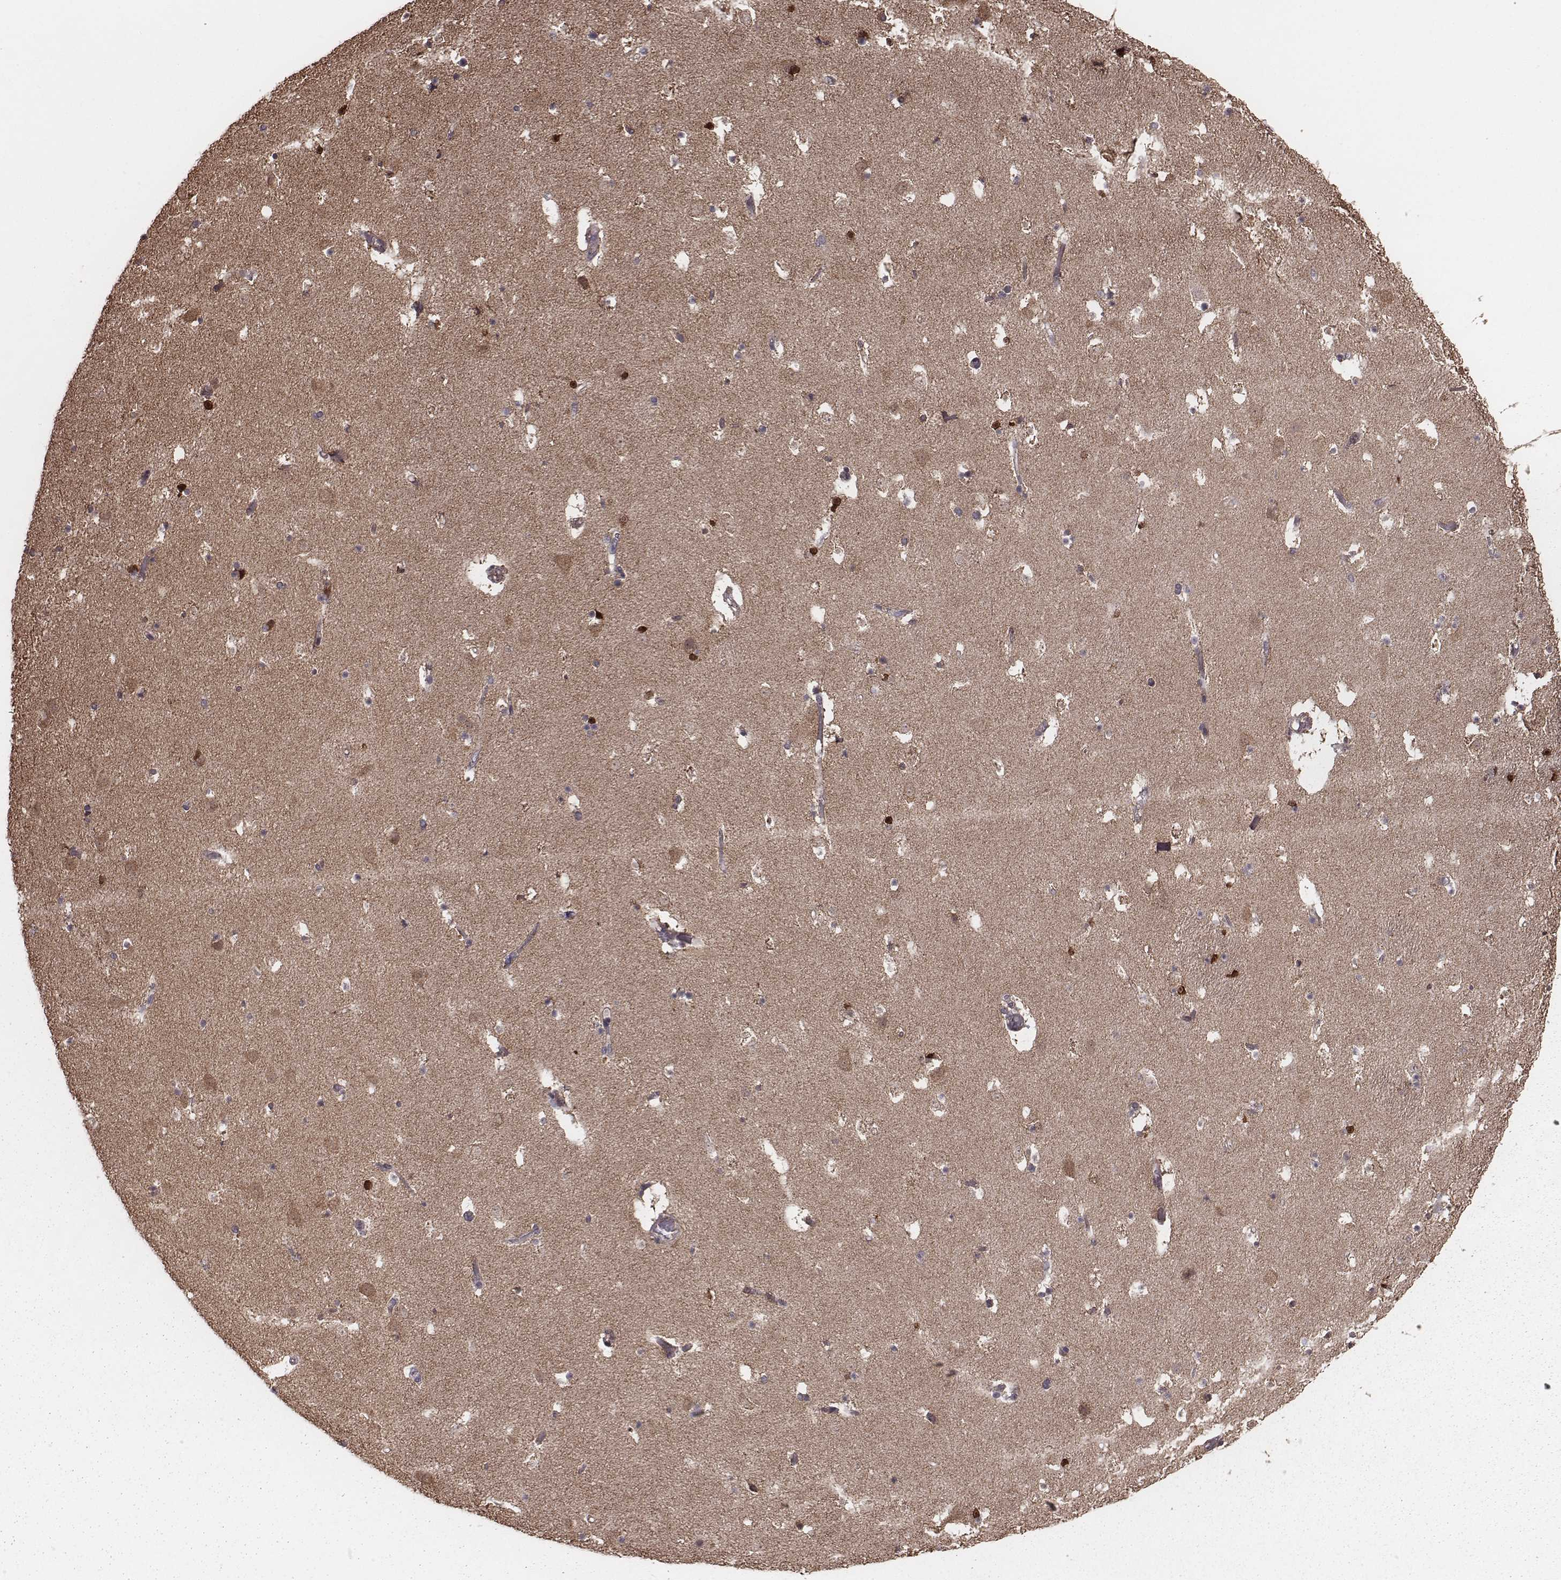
{"staining": {"intensity": "weak", "quantity": ">75%", "location": "cytoplasmic/membranous"}, "tissue": "caudate", "cell_type": "Glial cells", "image_type": "normal", "snomed": [{"axis": "morphology", "description": "Normal tissue, NOS"}, {"axis": "topography", "description": "Lateral ventricle wall"}], "caption": "Immunohistochemistry of normal caudate exhibits low levels of weak cytoplasmic/membranous positivity in approximately >75% of glial cells.", "gene": "PDCD2L", "patient": {"sex": "female", "age": 42}}